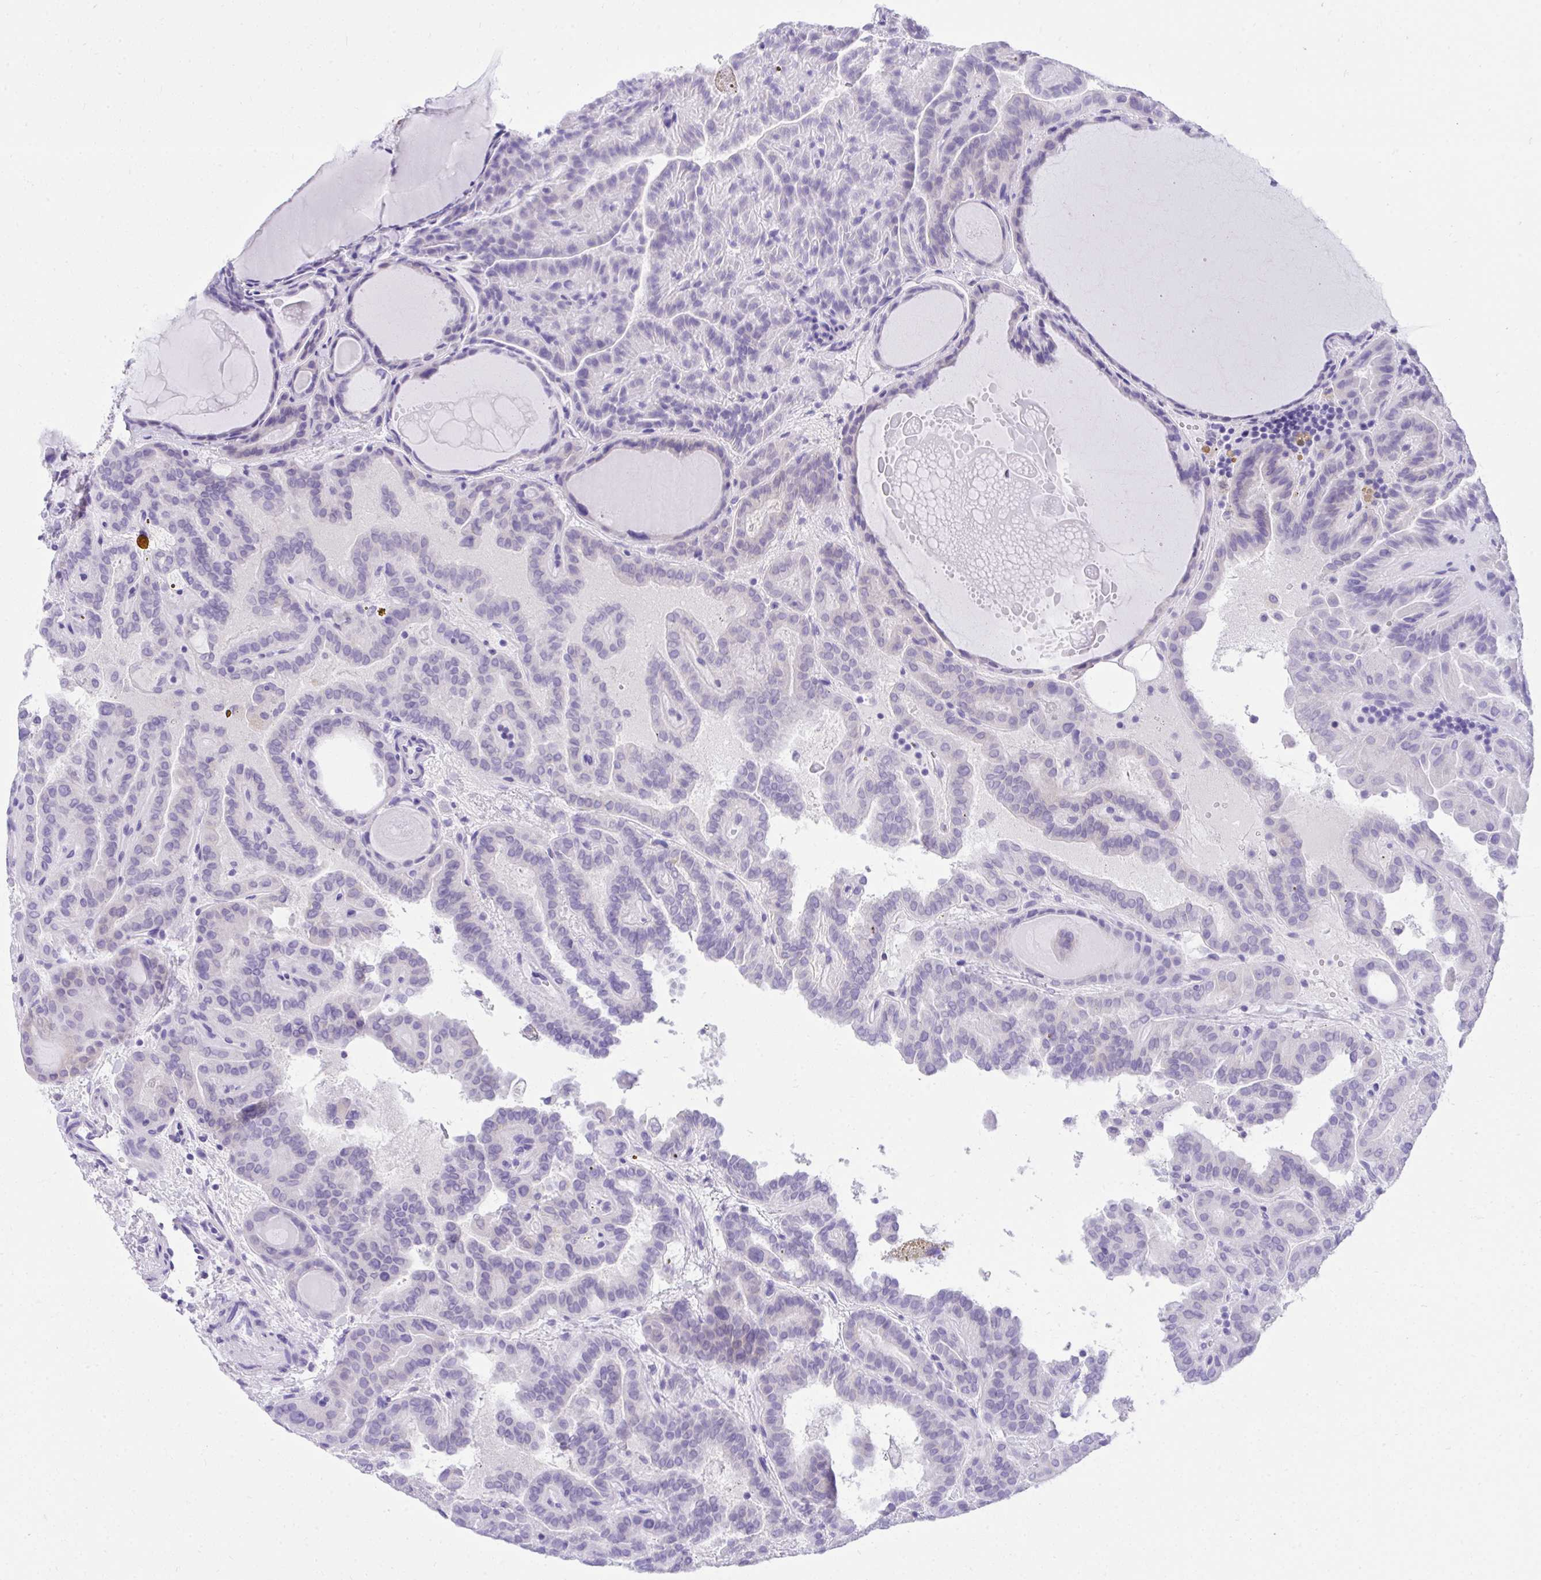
{"staining": {"intensity": "negative", "quantity": "none", "location": "none"}, "tissue": "thyroid cancer", "cell_type": "Tumor cells", "image_type": "cancer", "snomed": [{"axis": "morphology", "description": "Papillary adenocarcinoma, NOS"}, {"axis": "topography", "description": "Thyroid gland"}], "caption": "IHC micrograph of thyroid cancer stained for a protein (brown), which displays no positivity in tumor cells. (Stains: DAB (3,3'-diaminobenzidine) IHC with hematoxylin counter stain, Microscopy: brightfield microscopy at high magnification).", "gene": "KCNN4", "patient": {"sex": "female", "age": 46}}